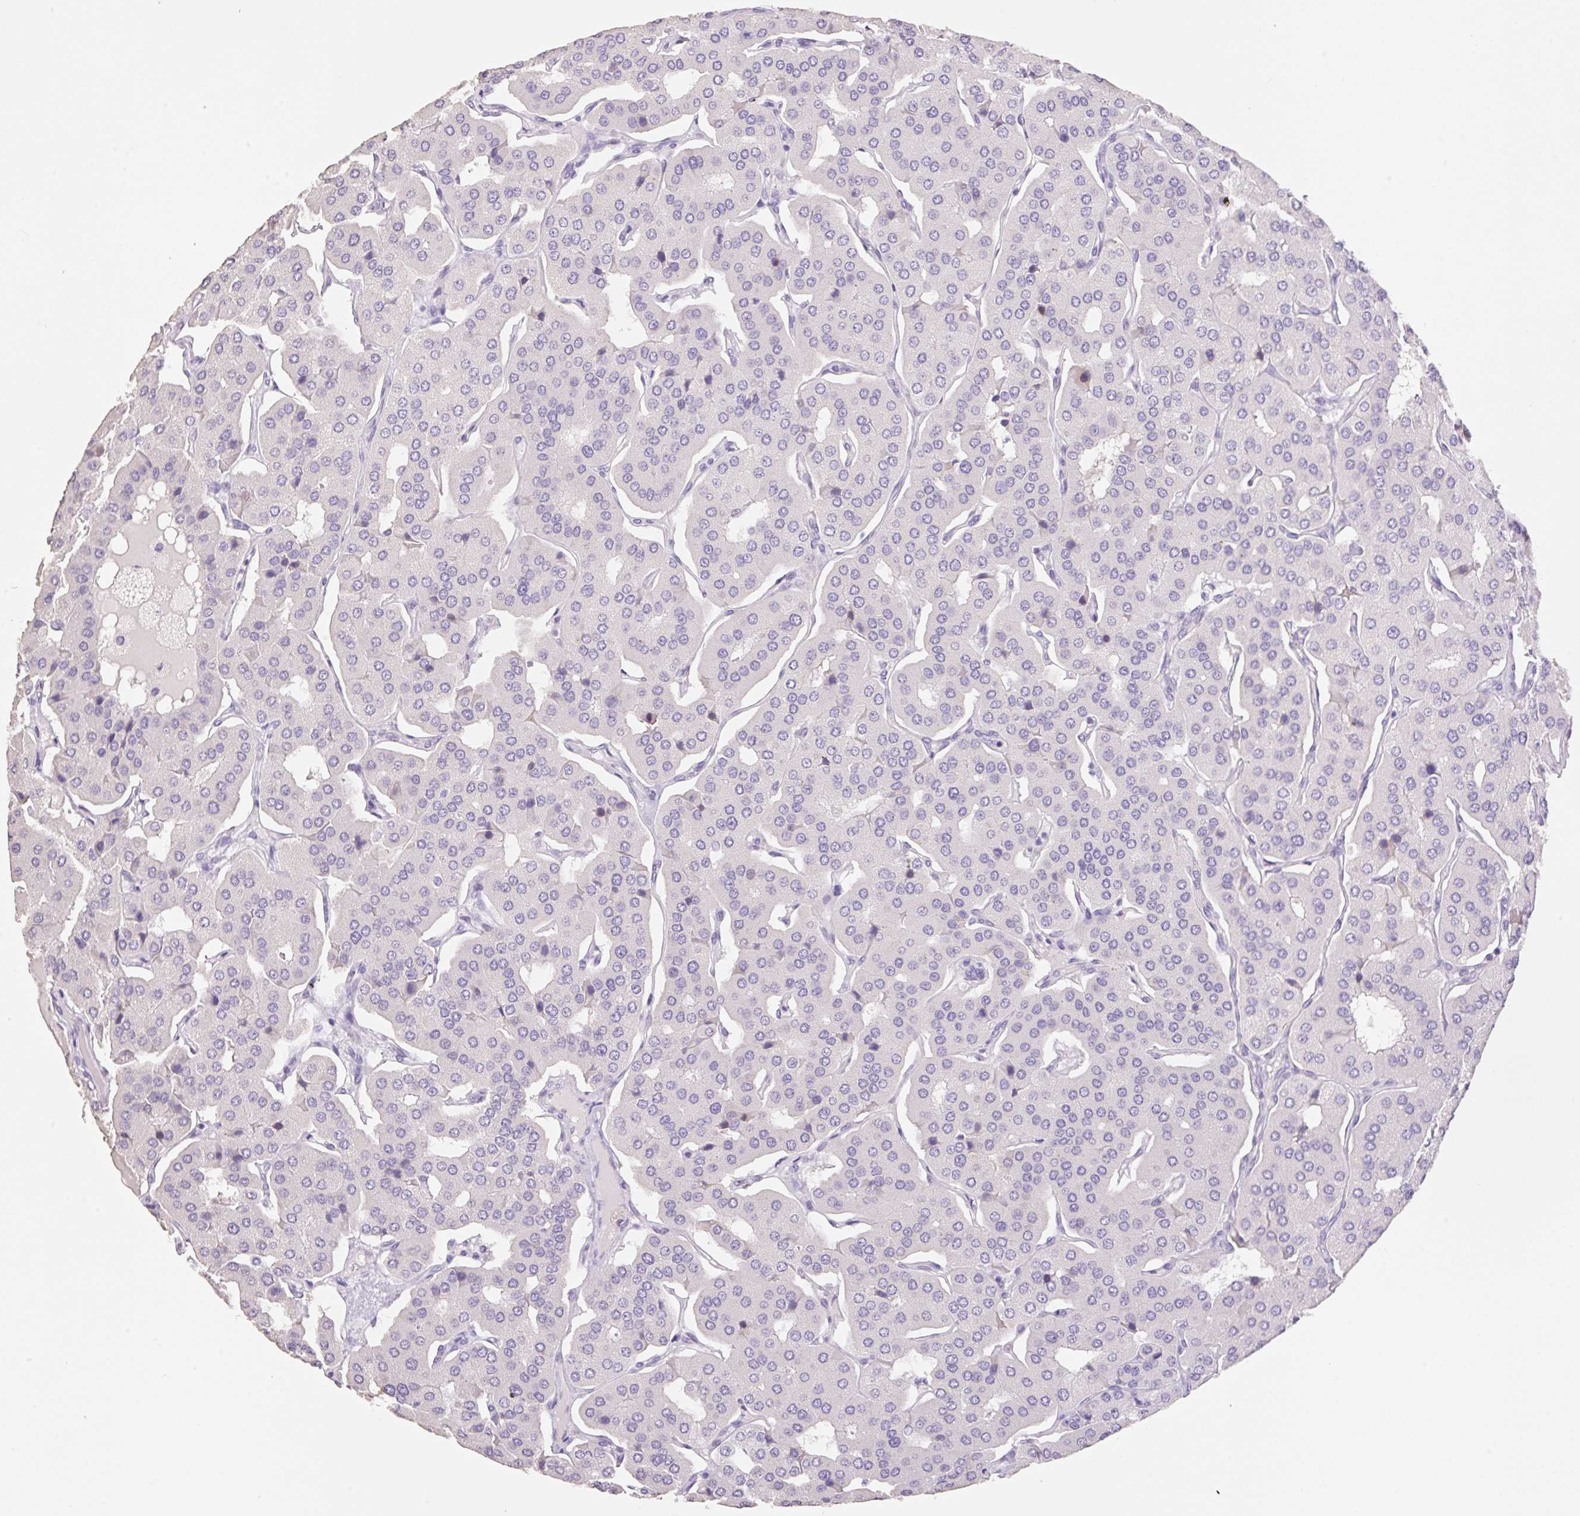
{"staining": {"intensity": "negative", "quantity": "none", "location": "none"}, "tissue": "parathyroid gland", "cell_type": "Glandular cells", "image_type": "normal", "snomed": [{"axis": "morphology", "description": "Normal tissue, NOS"}, {"axis": "morphology", "description": "Adenoma, NOS"}, {"axis": "topography", "description": "Parathyroid gland"}], "caption": "The histopathology image exhibits no staining of glandular cells in unremarkable parathyroid gland.", "gene": "HCRTR2", "patient": {"sex": "female", "age": 86}}